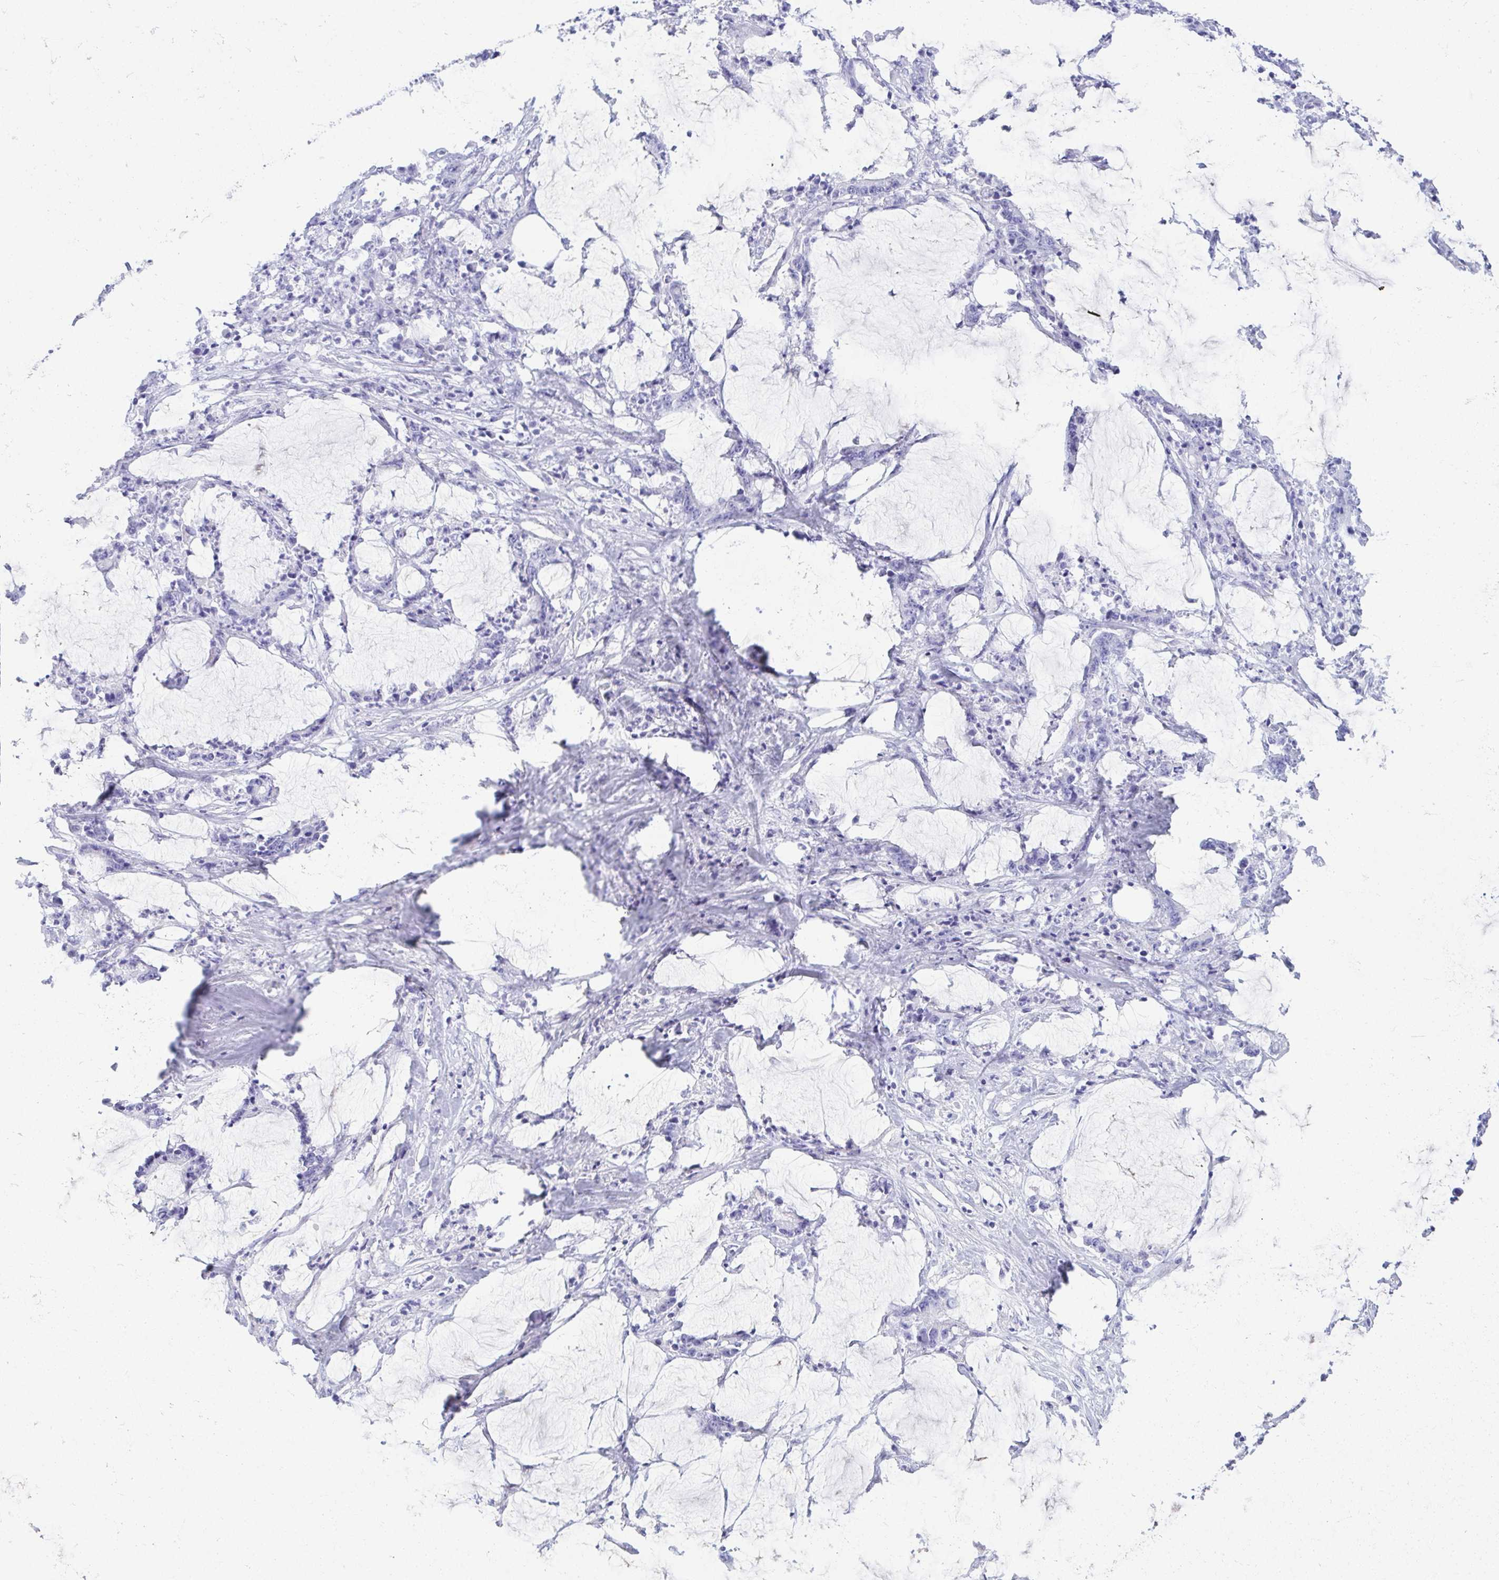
{"staining": {"intensity": "negative", "quantity": "none", "location": "none"}, "tissue": "stomach cancer", "cell_type": "Tumor cells", "image_type": "cancer", "snomed": [{"axis": "morphology", "description": "Adenocarcinoma, NOS"}, {"axis": "topography", "description": "Stomach, upper"}], "caption": "Image shows no protein positivity in tumor cells of stomach cancer (adenocarcinoma) tissue. (DAB IHC with hematoxylin counter stain).", "gene": "GKN1", "patient": {"sex": "male", "age": 68}}